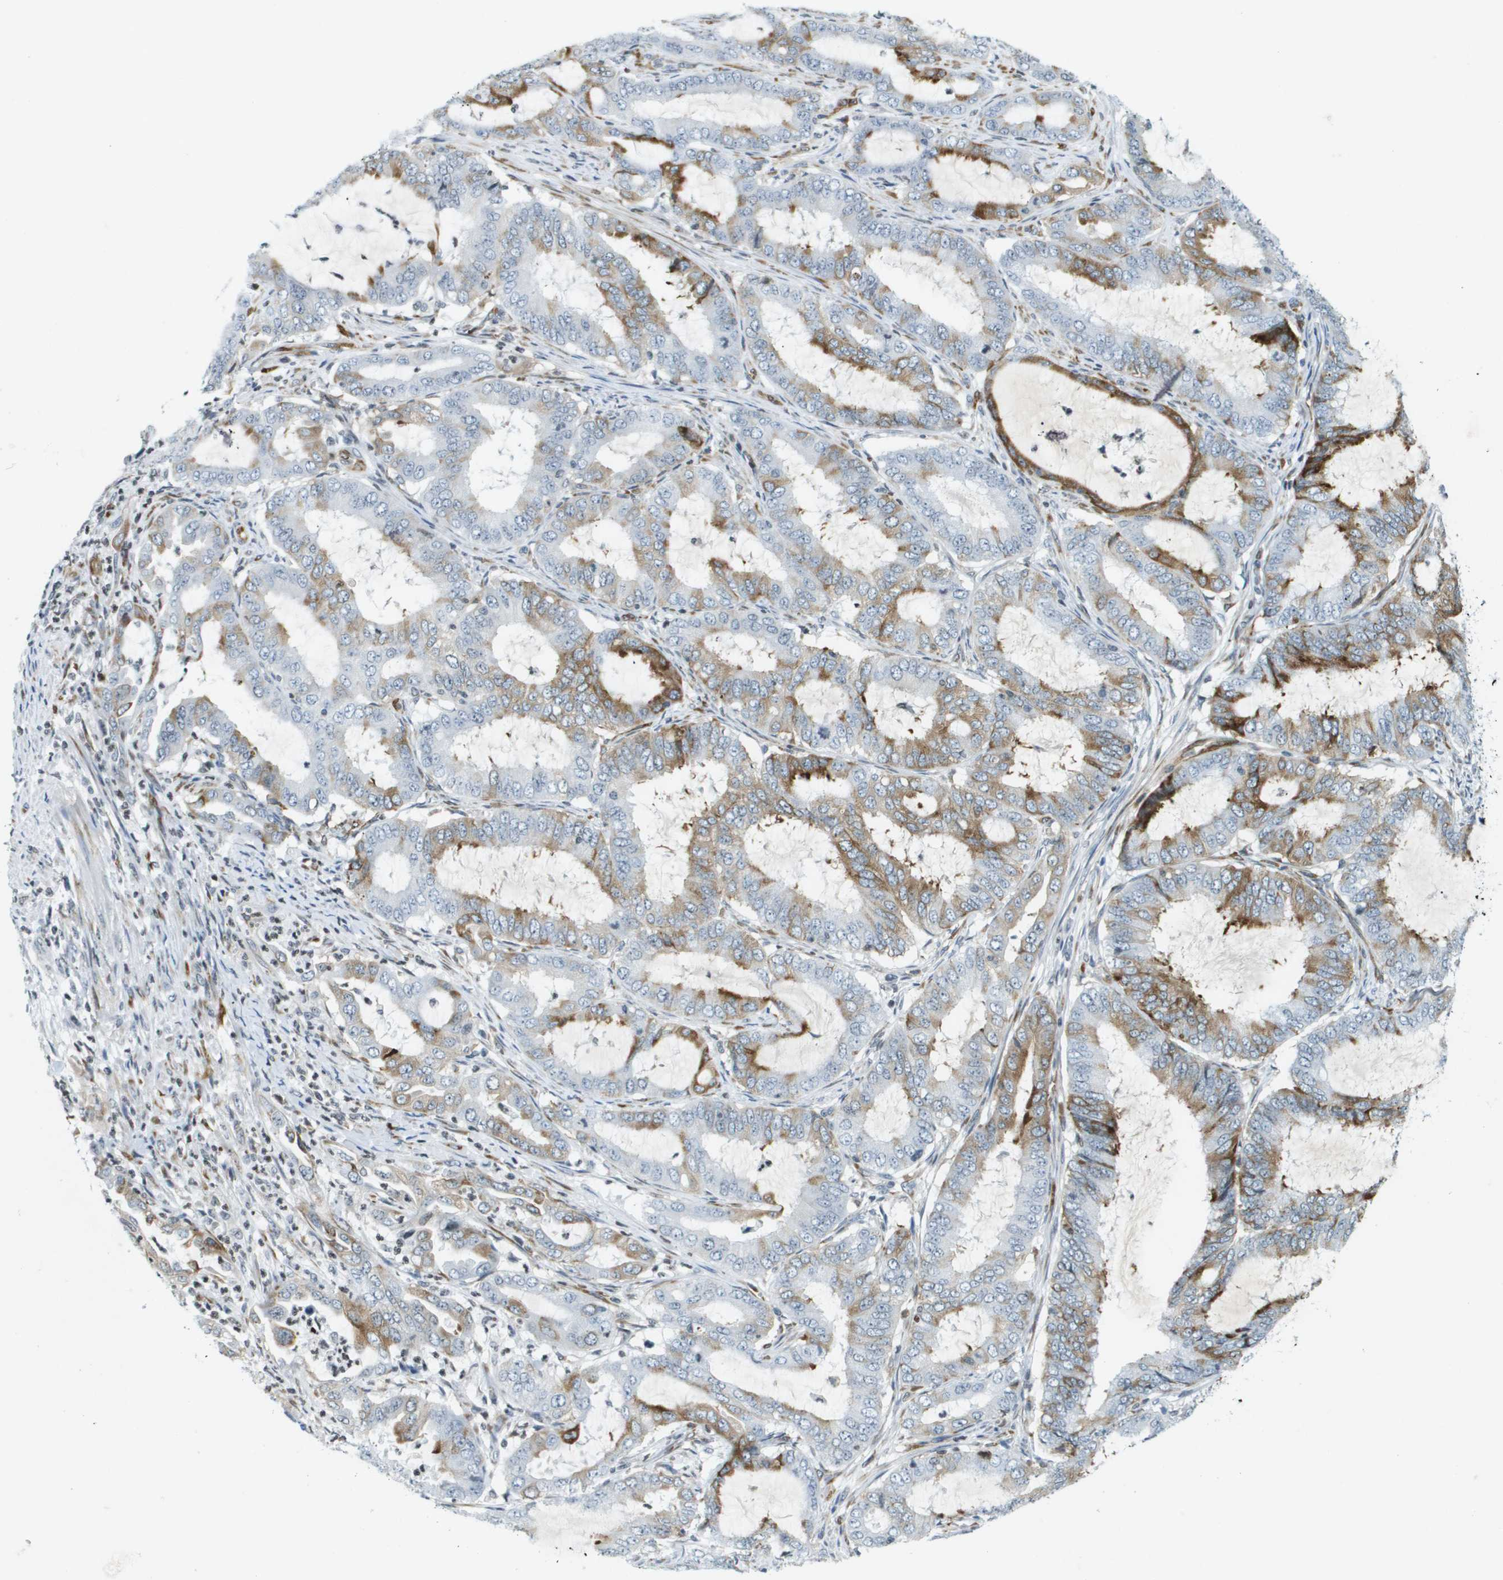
{"staining": {"intensity": "moderate", "quantity": "<25%", "location": "cytoplasmic/membranous"}, "tissue": "endometrial cancer", "cell_type": "Tumor cells", "image_type": "cancer", "snomed": [{"axis": "morphology", "description": "Adenocarcinoma, NOS"}, {"axis": "topography", "description": "Endometrium"}], "caption": "Protein staining of endometrial adenocarcinoma tissue exhibits moderate cytoplasmic/membranous staining in approximately <25% of tumor cells. Using DAB (3,3'-diaminobenzidine) (brown) and hematoxylin (blue) stains, captured at high magnification using brightfield microscopy.", "gene": "UVRAG", "patient": {"sex": "female", "age": 70}}